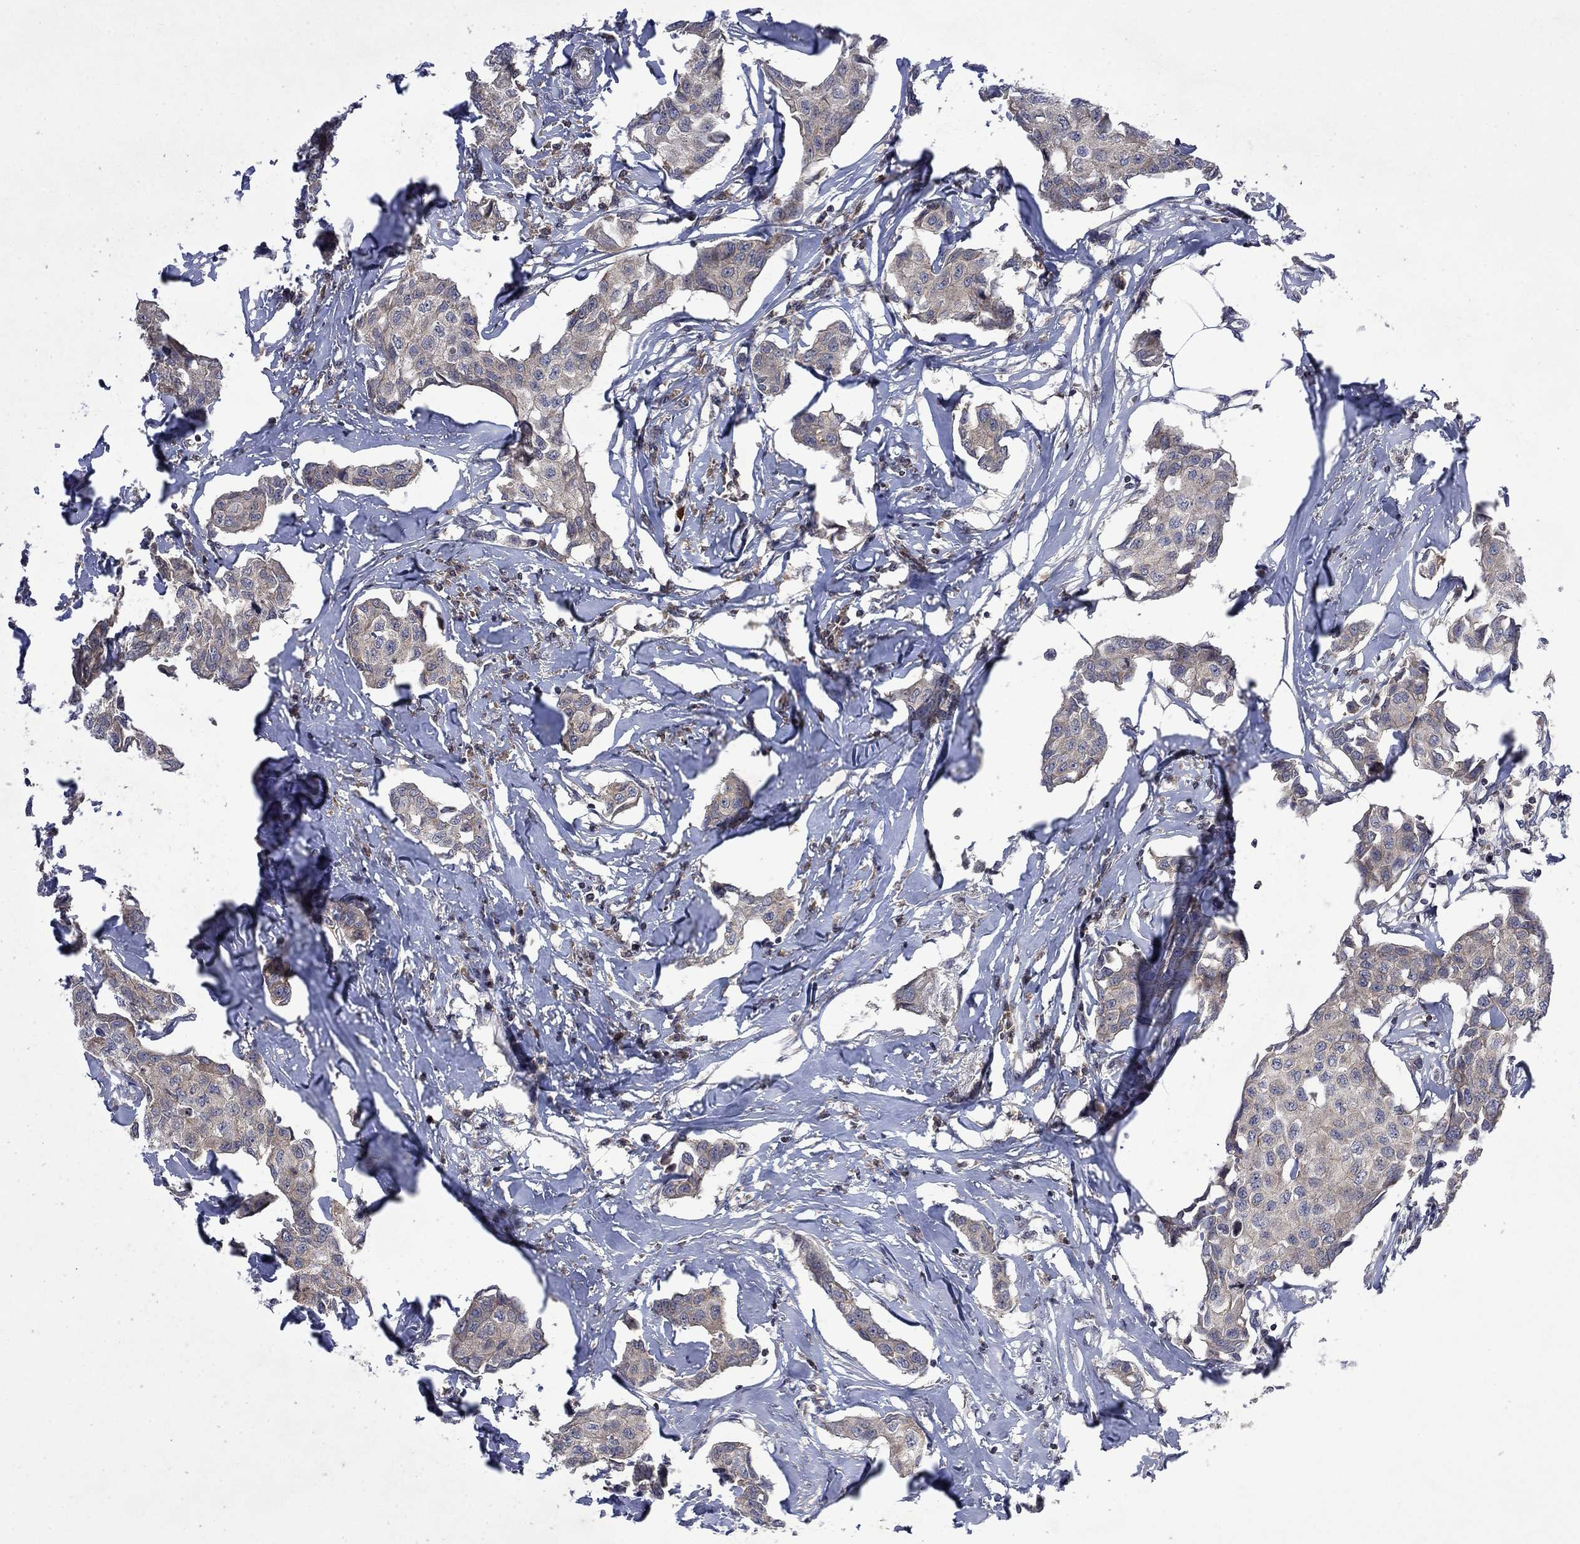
{"staining": {"intensity": "negative", "quantity": "none", "location": "none"}, "tissue": "breast cancer", "cell_type": "Tumor cells", "image_type": "cancer", "snomed": [{"axis": "morphology", "description": "Duct carcinoma"}, {"axis": "topography", "description": "Breast"}], "caption": "Protein analysis of breast cancer (intraductal carcinoma) reveals no significant positivity in tumor cells.", "gene": "TMEM33", "patient": {"sex": "female", "age": 80}}